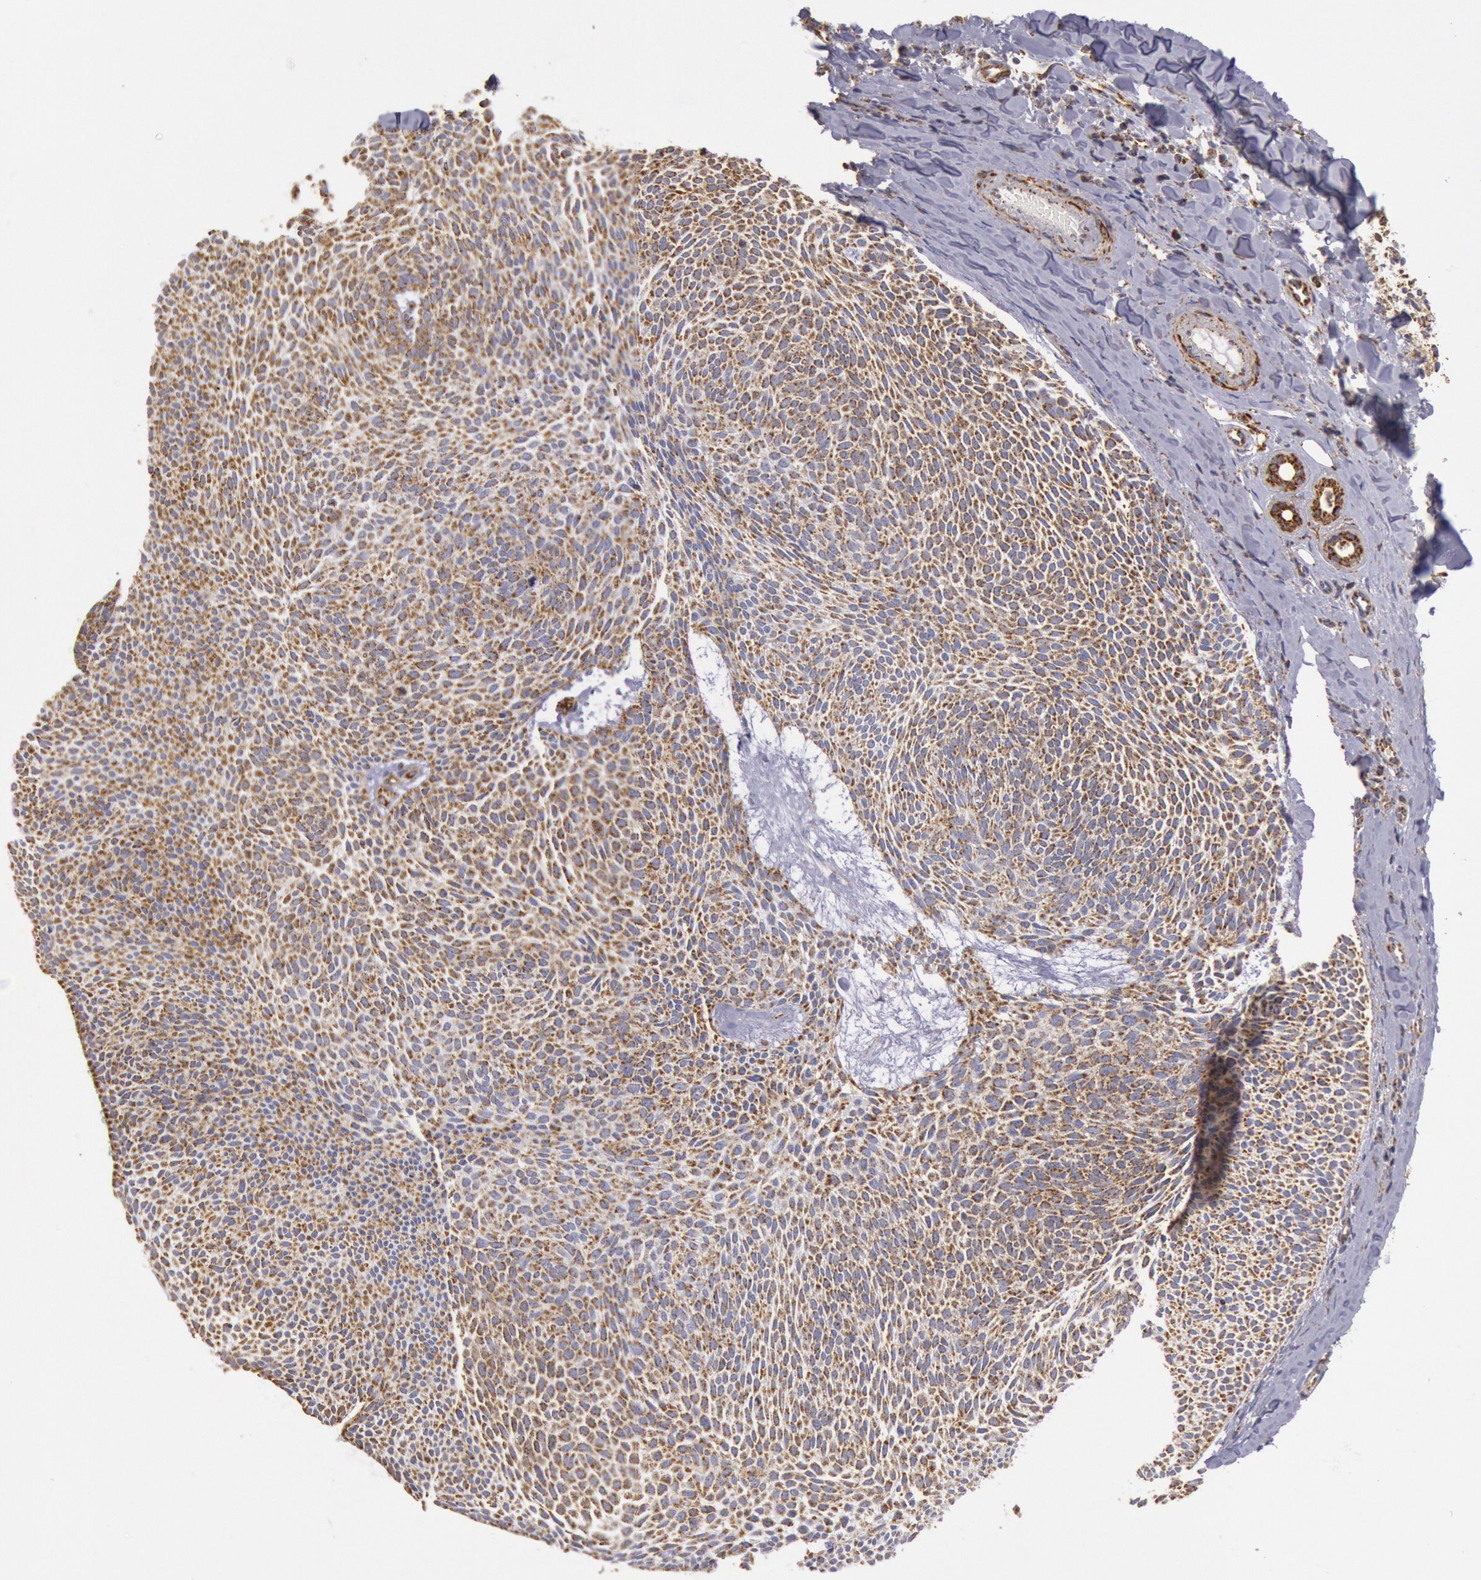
{"staining": {"intensity": "strong", "quantity": ">75%", "location": "cytoplasmic/membranous"}, "tissue": "skin cancer", "cell_type": "Tumor cells", "image_type": "cancer", "snomed": [{"axis": "morphology", "description": "Basal cell carcinoma"}, {"axis": "topography", "description": "Skin"}], "caption": "Immunohistochemistry (IHC) of human skin cancer shows high levels of strong cytoplasmic/membranous positivity in about >75% of tumor cells.", "gene": "CYC1", "patient": {"sex": "male", "age": 84}}